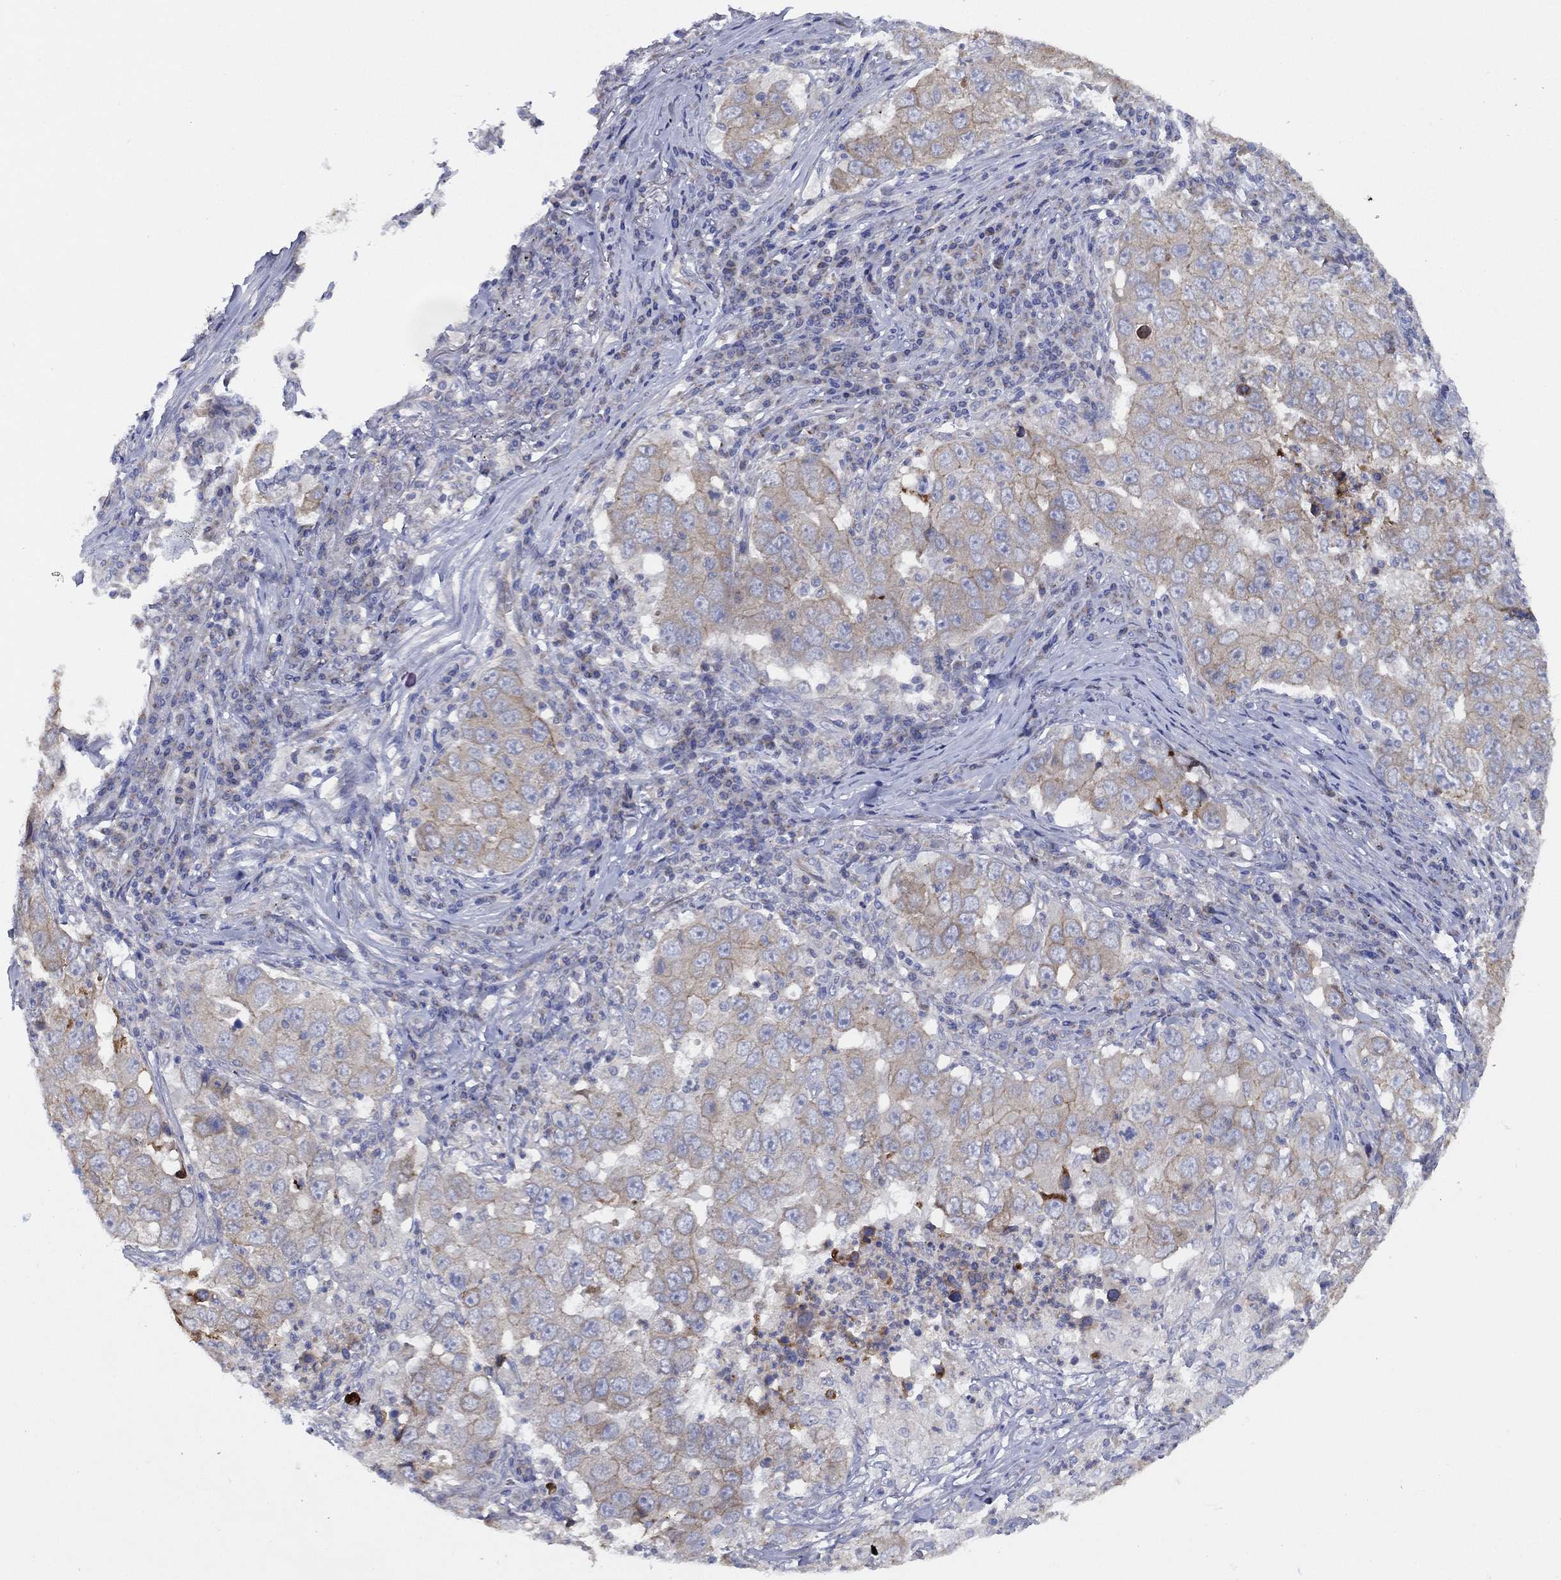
{"staining": {"intensity": "weak", "quantity": "25%-75%", "location": "cytoplasmic/membranous"}, "tissue": "lung cancer", "cell_type": "Tumor cells", "image_type": "cancer", "snomed": [{"axis": "morphology", "description": "Adenocarcinoma, NOS"}, {"axis": "topography", "description": "Lung"}], "caption": "The histopathology image demonstrates staining of lung cancer, revealing weak cytoplasmic/membranous protein expression (brown color) within tumor cells.", "gene": "ZNF223", "patient": {"sex": "male", "age": 73}}